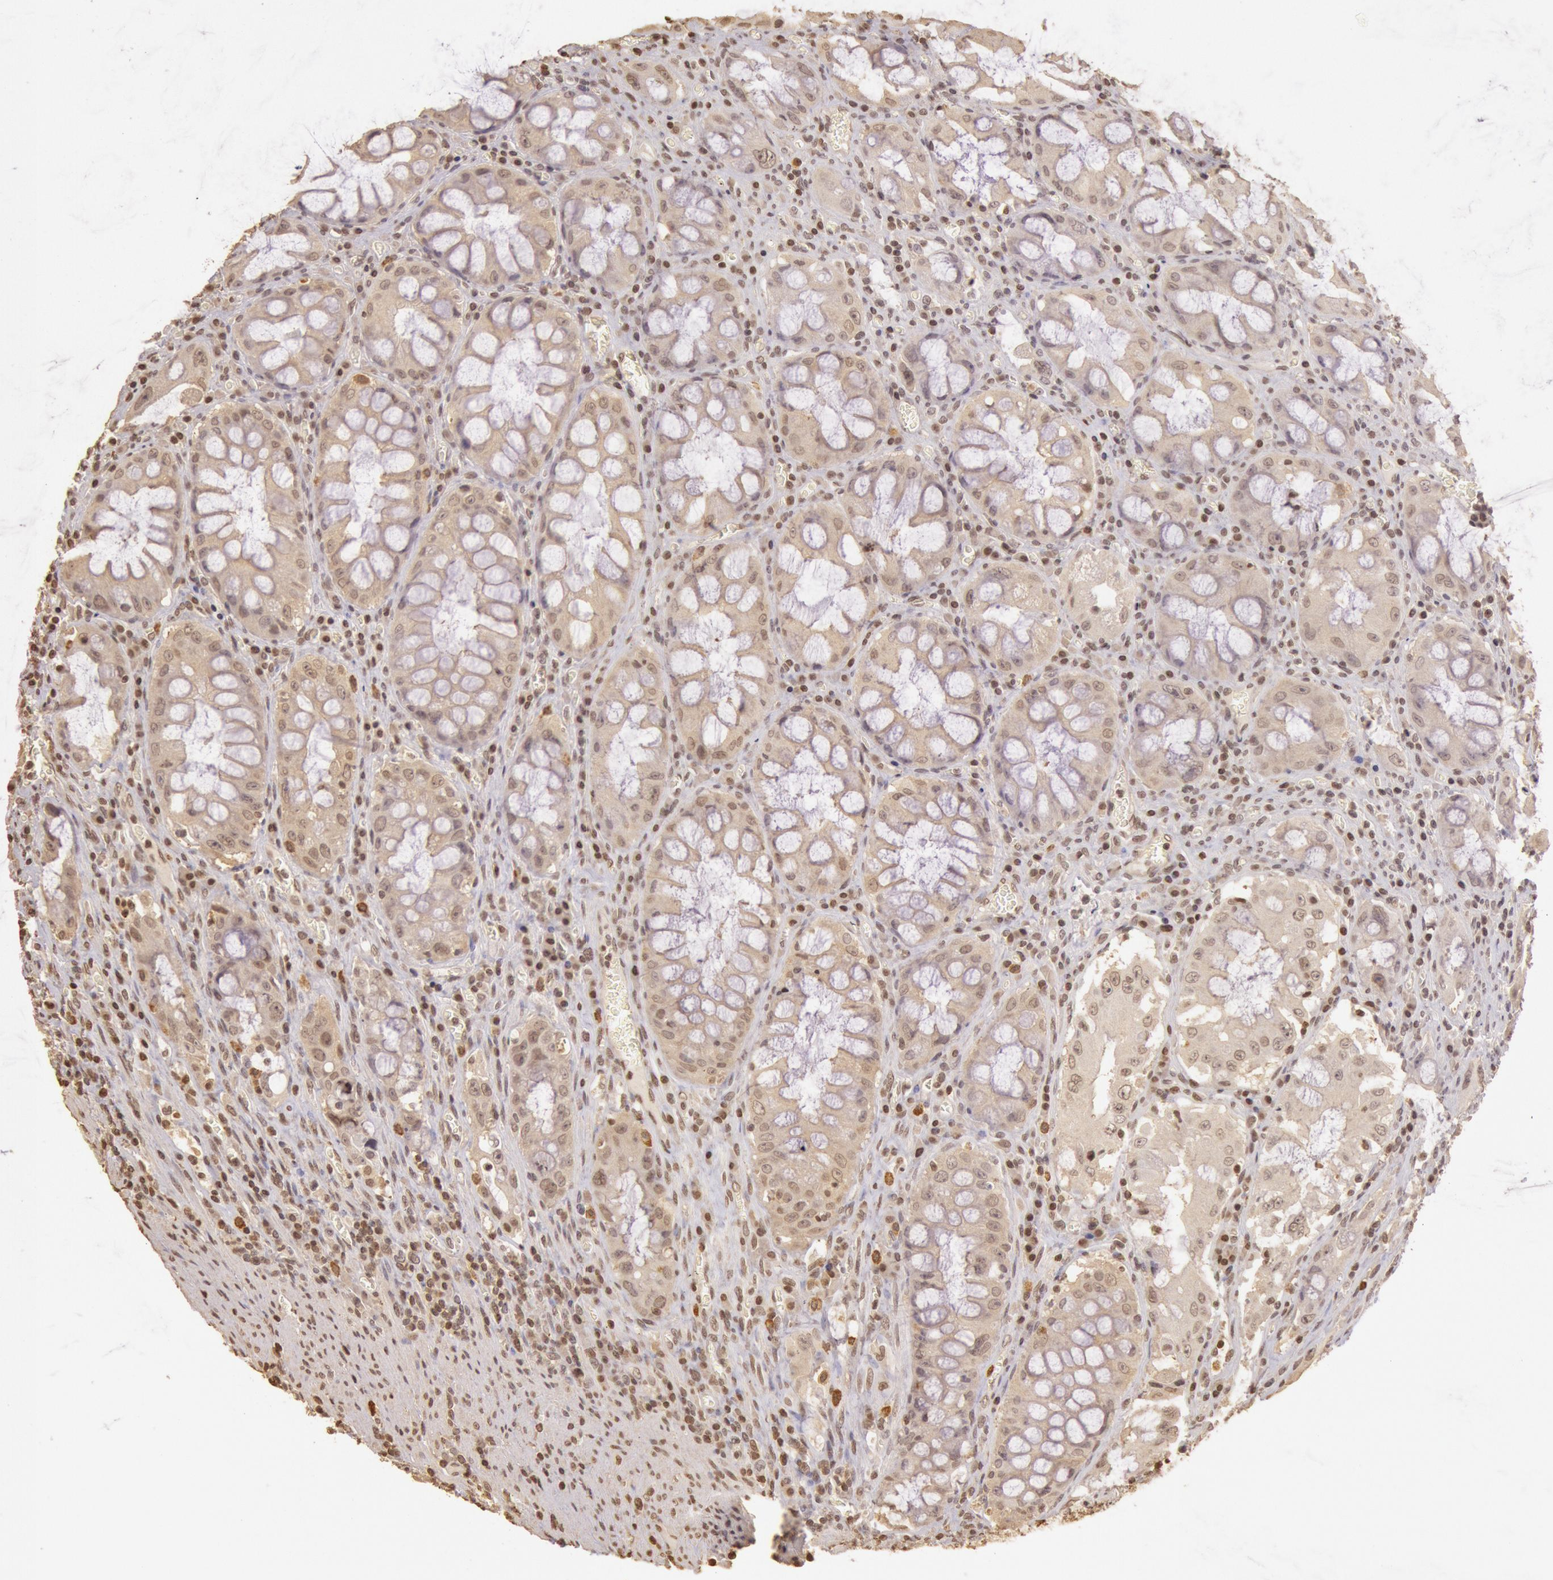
{"staining": {"intensity": "weak", "quantity": "25%-75%", "location": "cytoplasmic/membranous,nuclear"}, "tissue": "colorectal cancer", "cell_type": "Tumor cells", "image_type": "cancer", "snomed": [{"axis": "morphology", "description": "Adenocarcinoma, NOS"}, {"axis": "topography", "description": "Rectum"}], "caption": "Colorectal cancer (adenocarcinoma) stained with immunohistochemistry (IHC) displays weak cytoplasmic/membranous and nuclear staining in approximately 25%-75% of tumor cells.", "gene": "SOD1", "patient": {"sex": "male", "age": 70}}